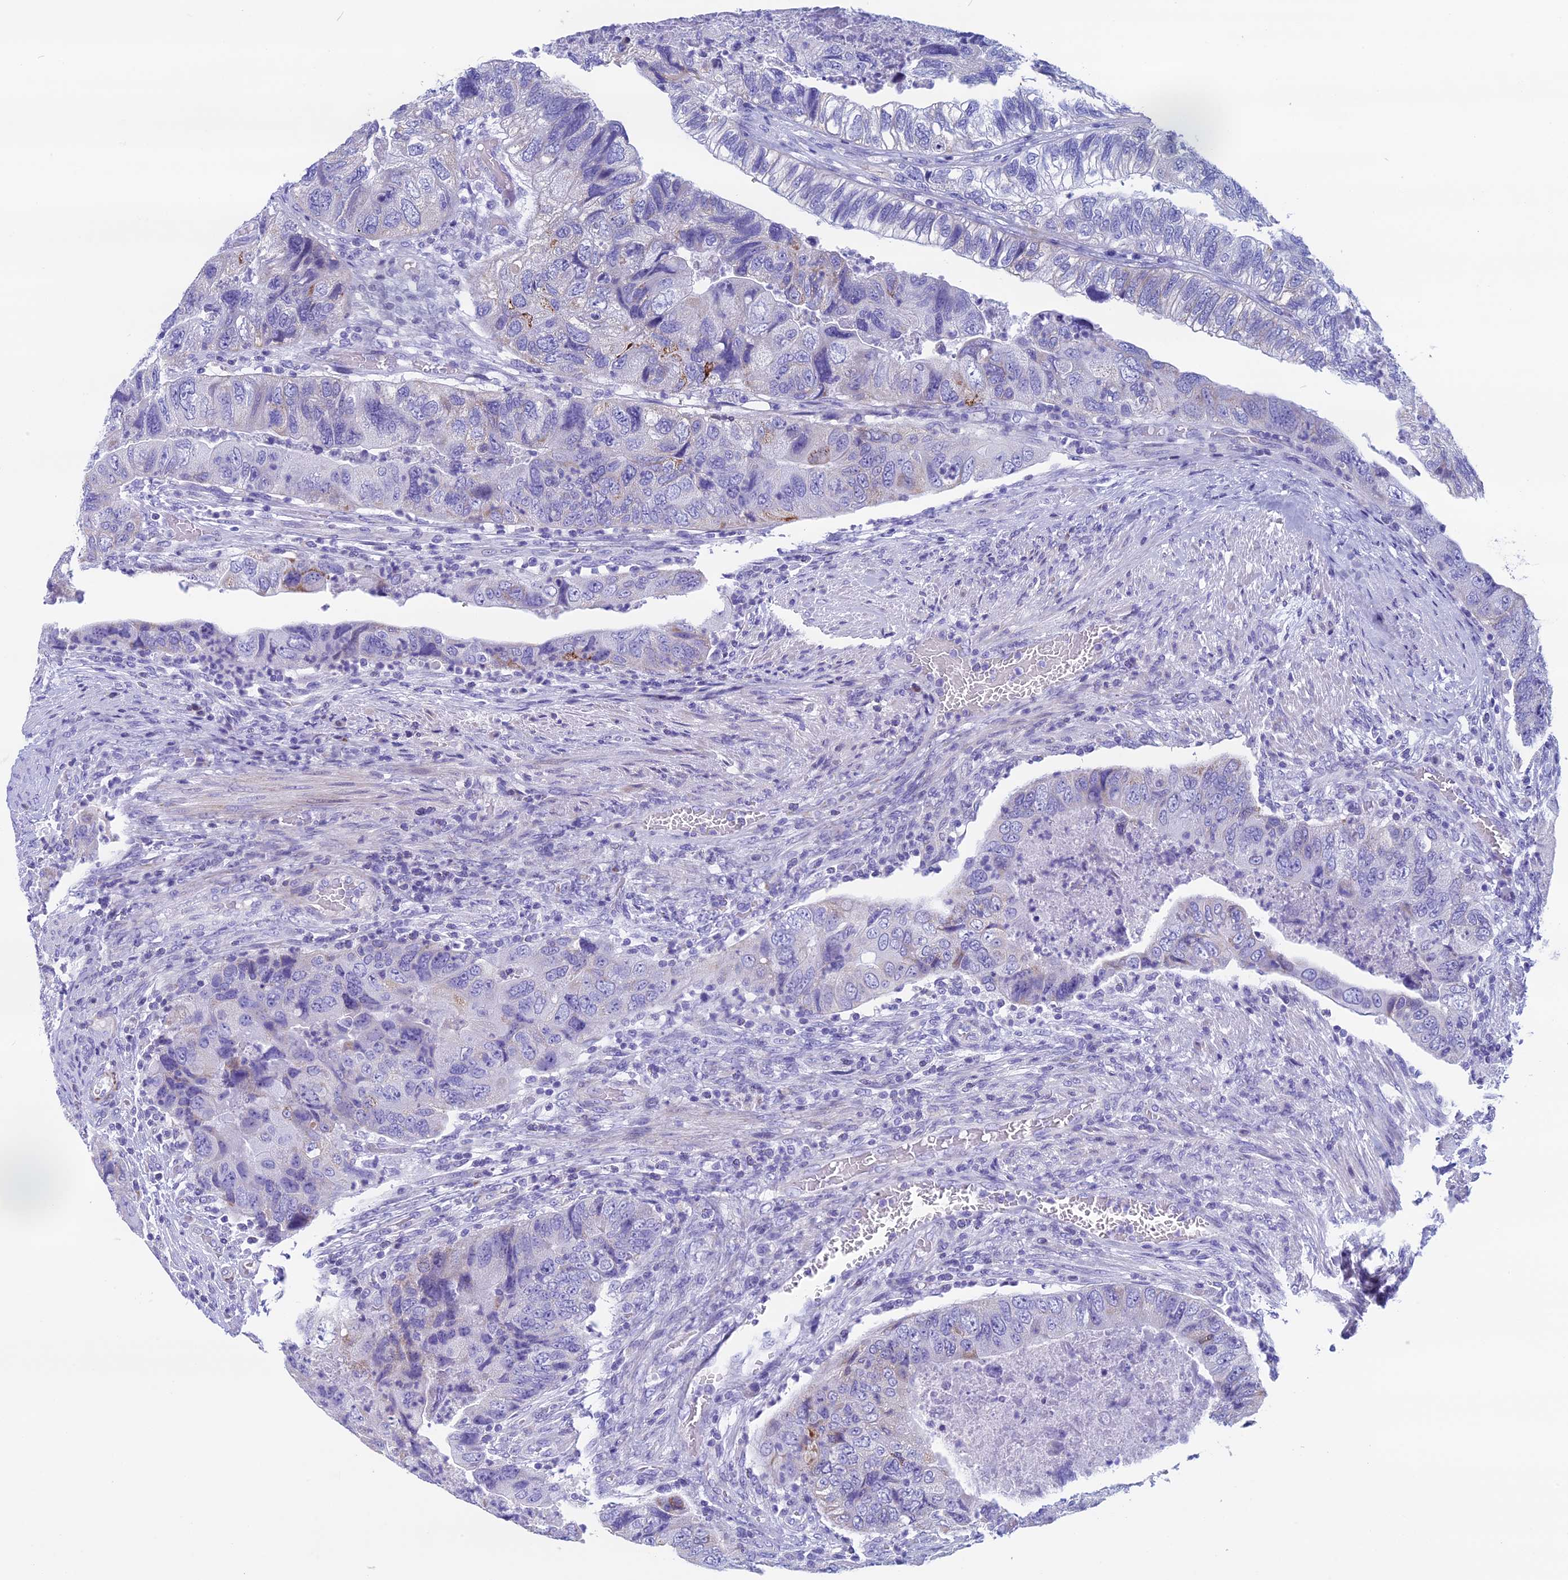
{"staining": {"intensity": "negative", "quantity": "none", "location": "none"}, "tissue": "colorectal cancer", "cell_type": "Tumor cells", "image_type": "cancer", "snomed": [{"axis": "morphology", "description": "Adenocarcinoma, NOS"}, {"axis": "topography", "description": "Rectum"}], "caption": "Tumor cells show no significant staining in colorectal cancer (adenocarcinoma). (Stains: DAB (3,3'-diaminobenzidine) immunohistochemistry with hematoxylin counter stain, Microscopy: brightfield microscopy at high magnification).", "gene": "ZNF563", "patient": {"sex": "male", "age": 63}}